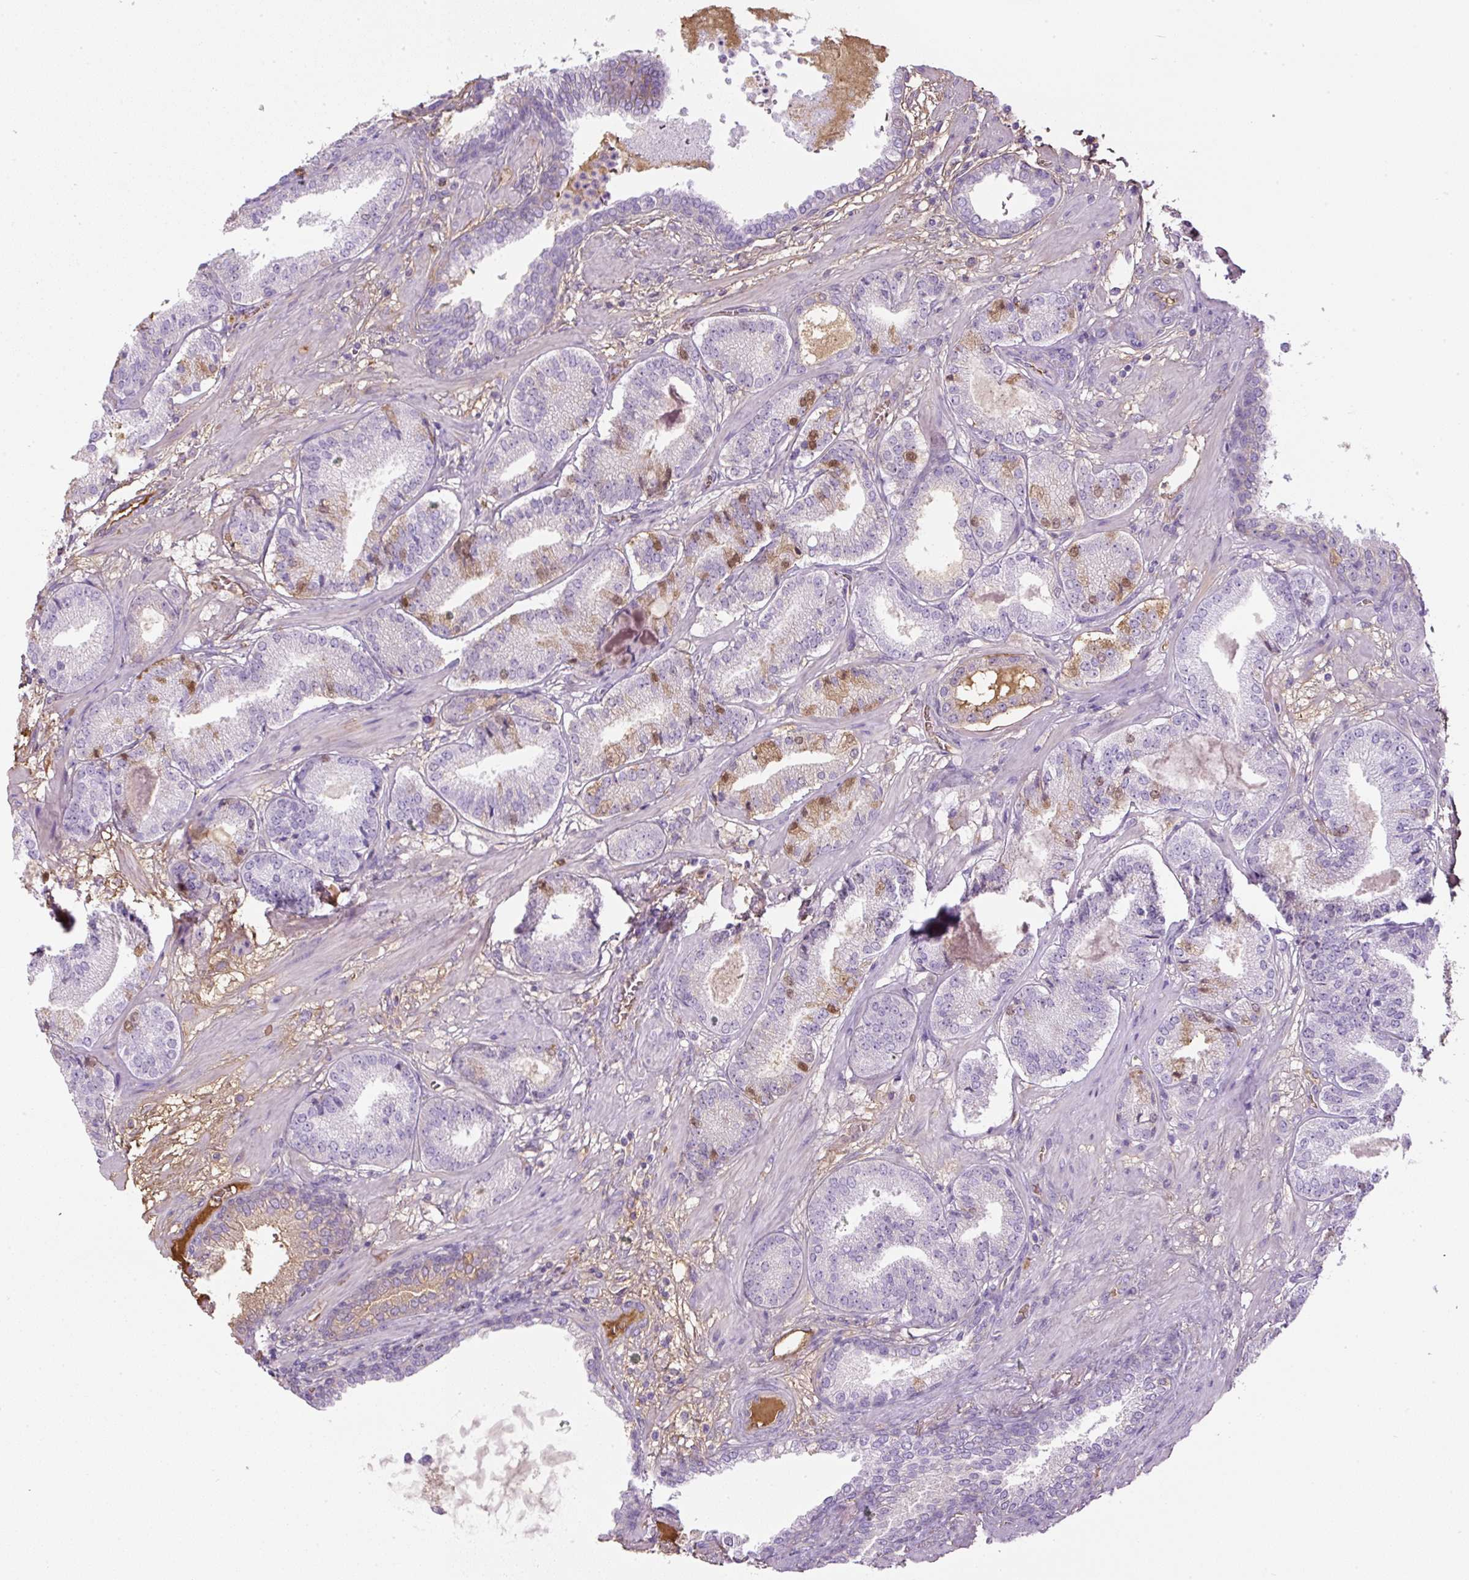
{"staining": {"intensity": "negative", "quantity": "none", "location": "none"}, "tissue": "prostate cancer", "cell_type": "Tumor cells", "image_type": "cancer", "snomed": [{"axis": "morphology", "description": "Adenocarcinoma, High grade"}, {"axis": "topography", "description": "Prostate"}], "caption": "High magnification brightfield microscopy of prostate cancer (adenocarcinoma (high-grade)) stained with DAB (3,3'-diaminobenzidine) (brown) and counterstained with hematoxylin (blue): tumor cells show no significant positivity.", "gene": "APOA1", "patient": {"sex": "male", "age": 63}}